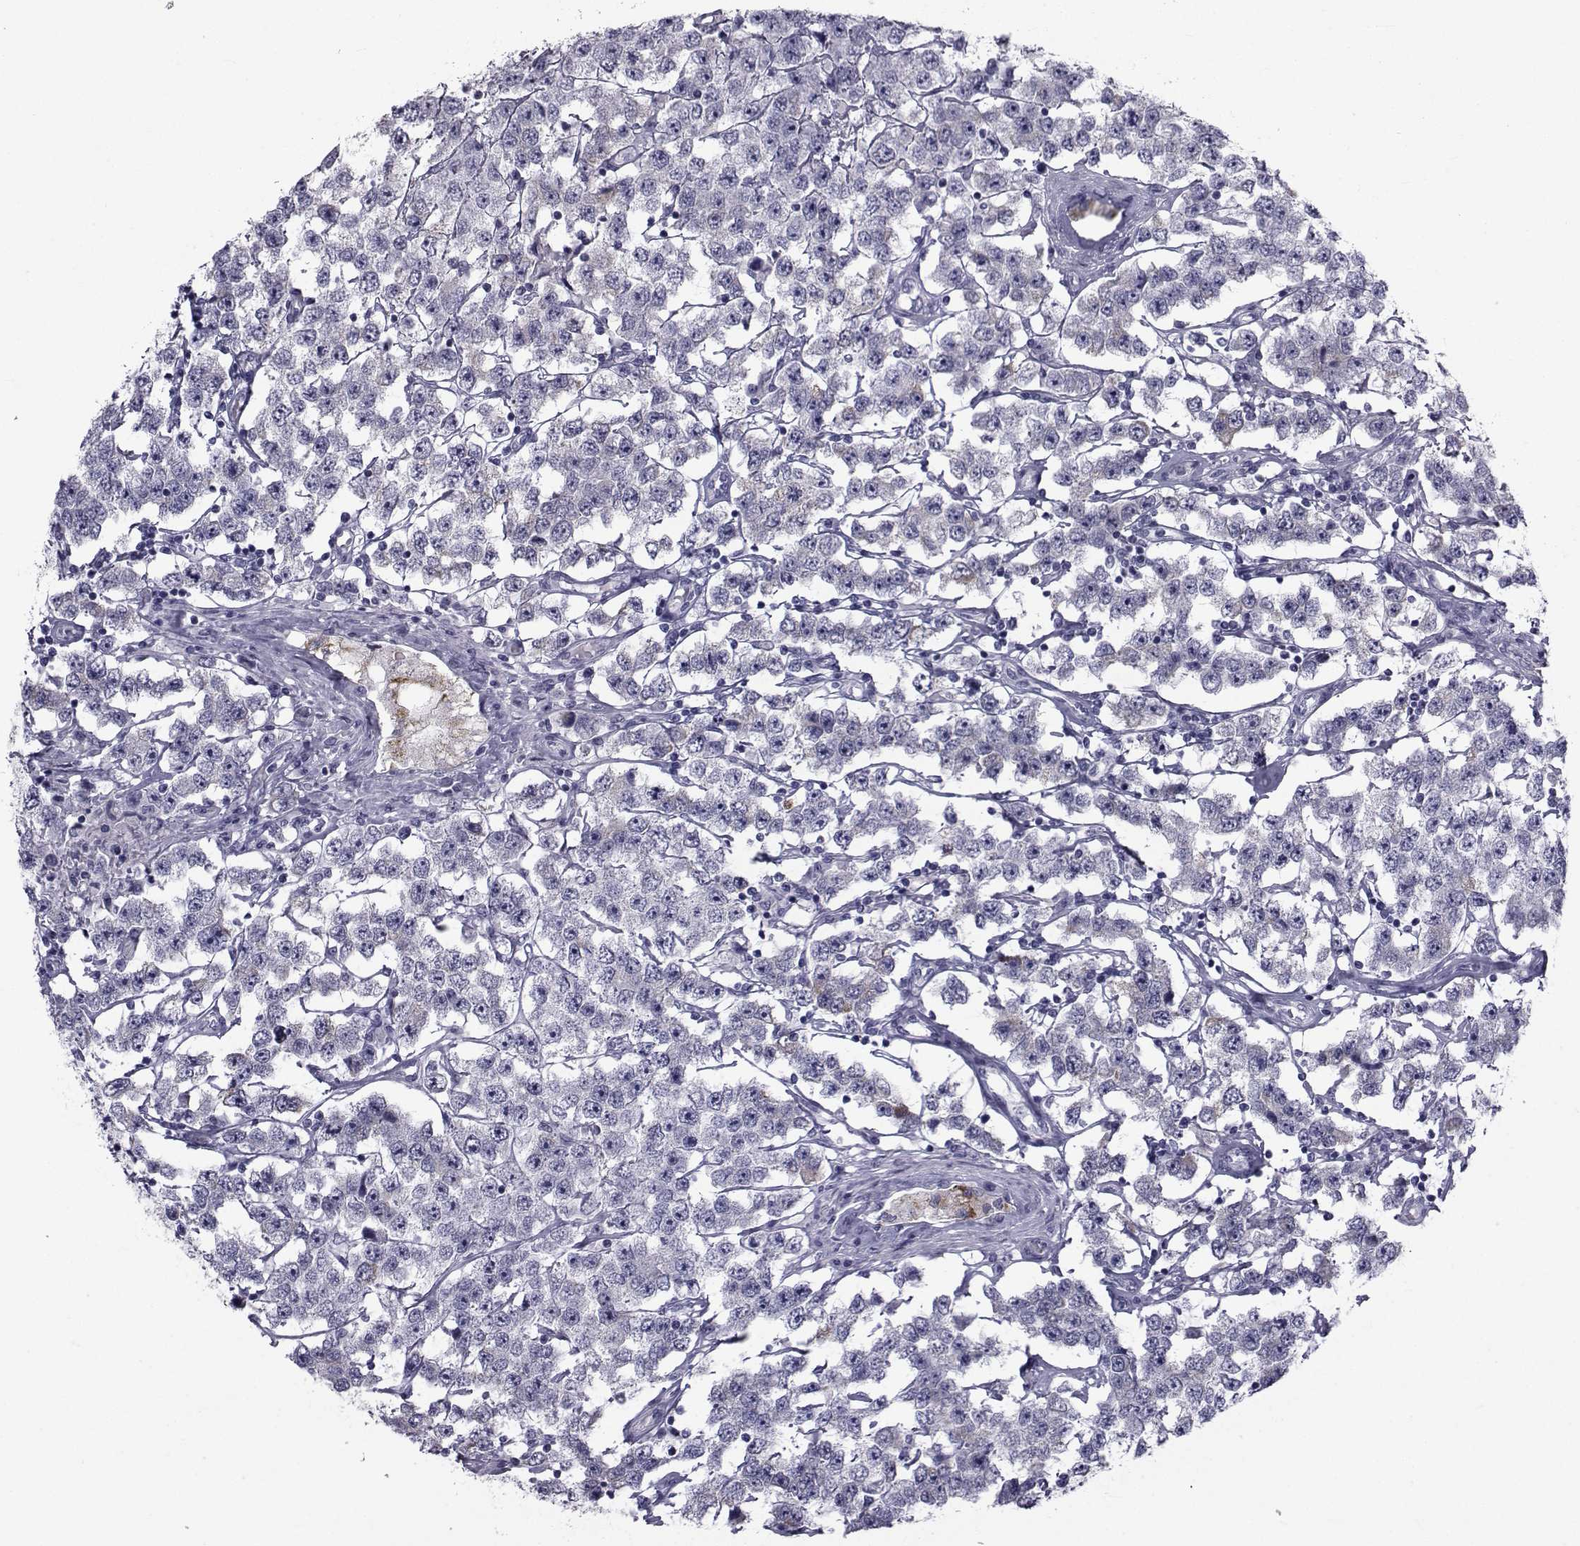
{"staining": {"intensity": "negative", "quantity": "none", "location": "none"}, "tissue": "testis cancer", "cell_type": "Tumor cells", "image_type": "cancer", "snomed": [{"axis": "morphology", "description": "Seminoma, NOS"}, {"axis": "topography", "description": "Testis"}], "caption": "A photomicrograph of testis seminoma stained for a protein shows no brown staining in tumor cells.", "gene": "FDXR", "patient": {"sex": "male", "age": 52}}